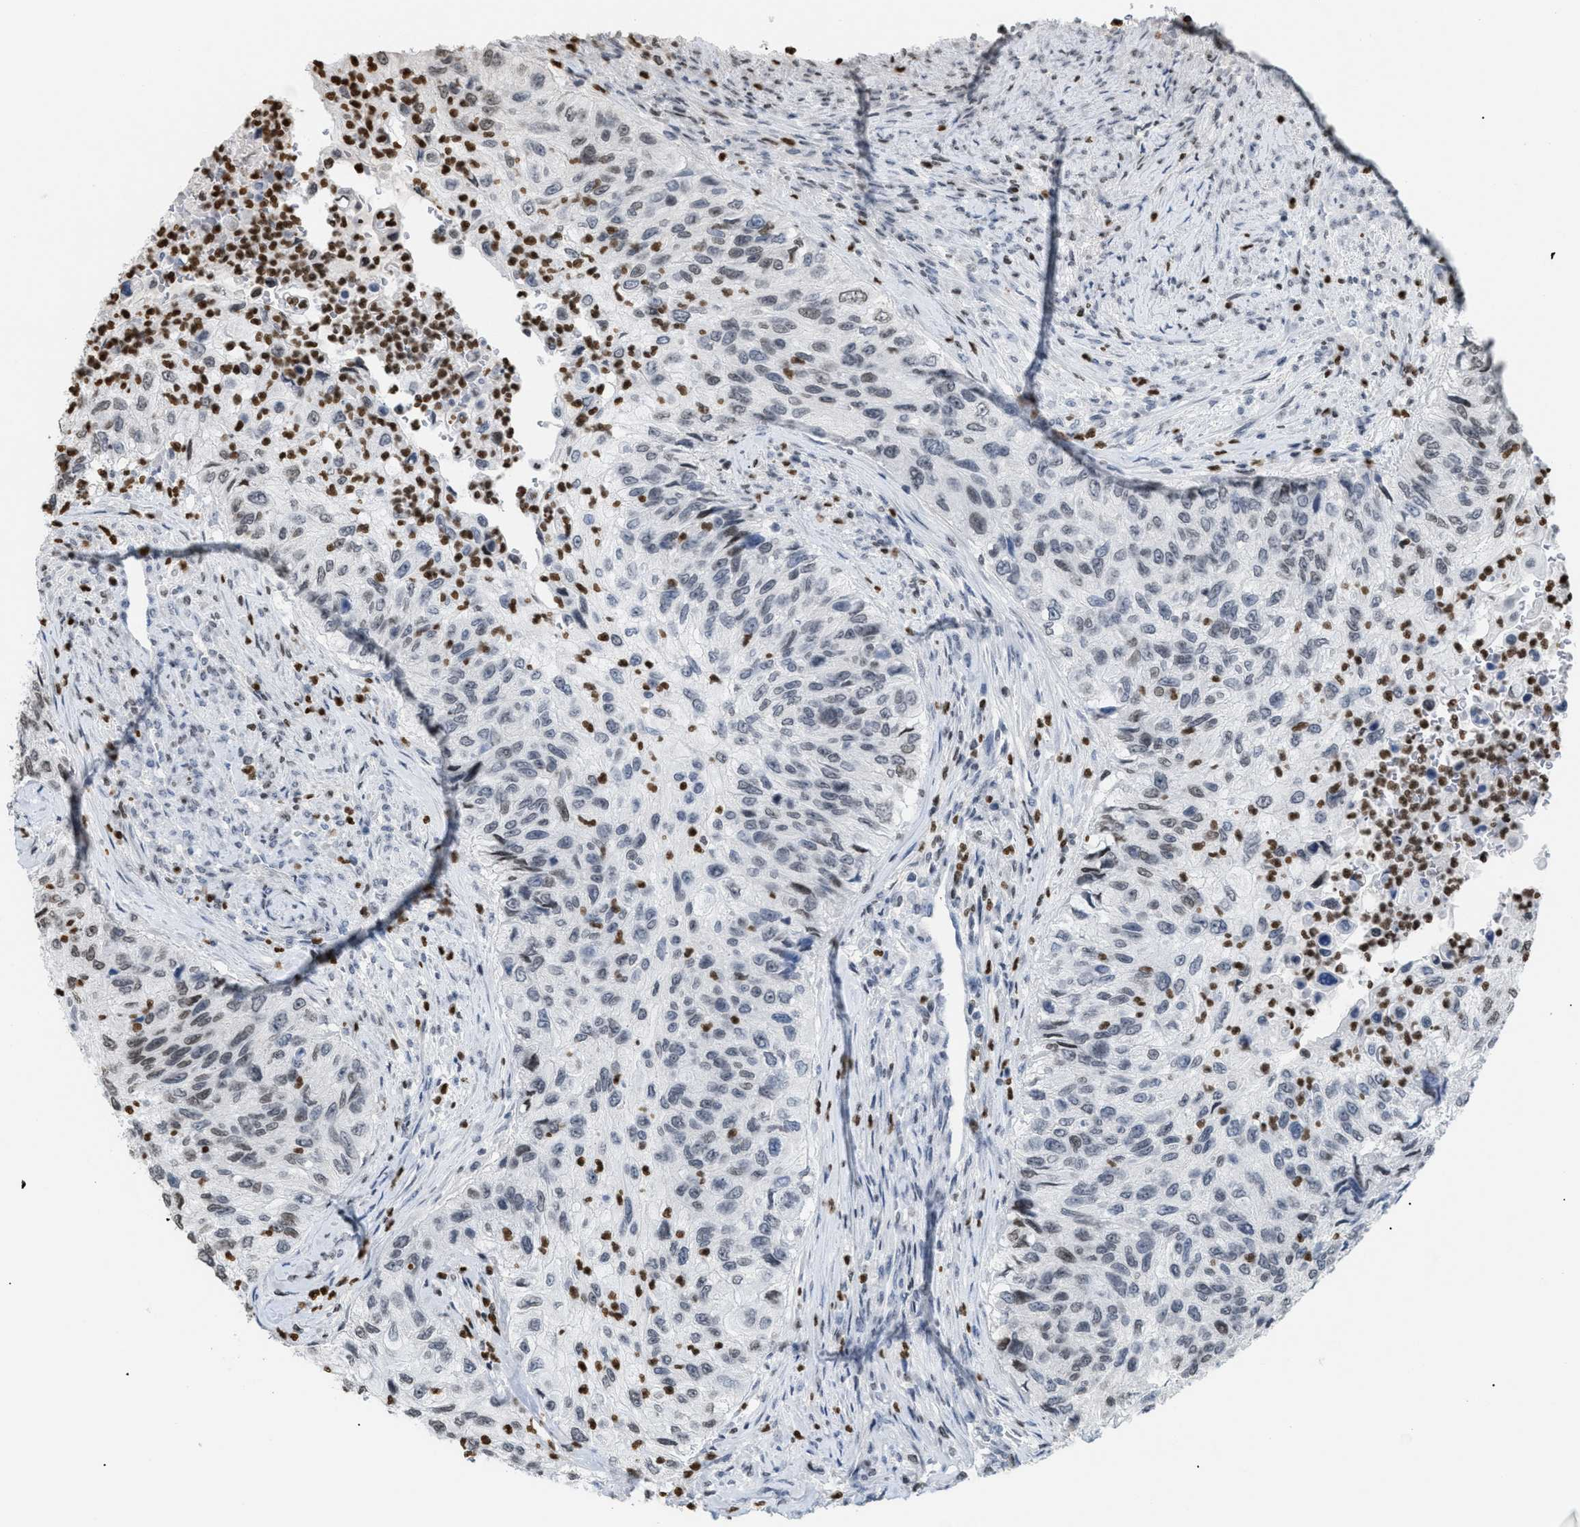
{"staining": {"intensity": "weak", "quantity": ">75%", "location": "nuclear"}, "tissue": "urothelial cancer", "cell_type": "Tumor cells", "image_type": "cancer", "snomed": [{"axis": "morphology", "description": "Urothelial carcinoma, High grade"}, {"axis": "topography", "description": "Urinary bladder"}], "caption": "Immunohistochemical staining of human urothelial cancer exhibits low levels of weak nuclear staining in approximately >75% of tumor cells.", "gene": "HMGN2", "patient": {"sex": "female", "age": 60}}